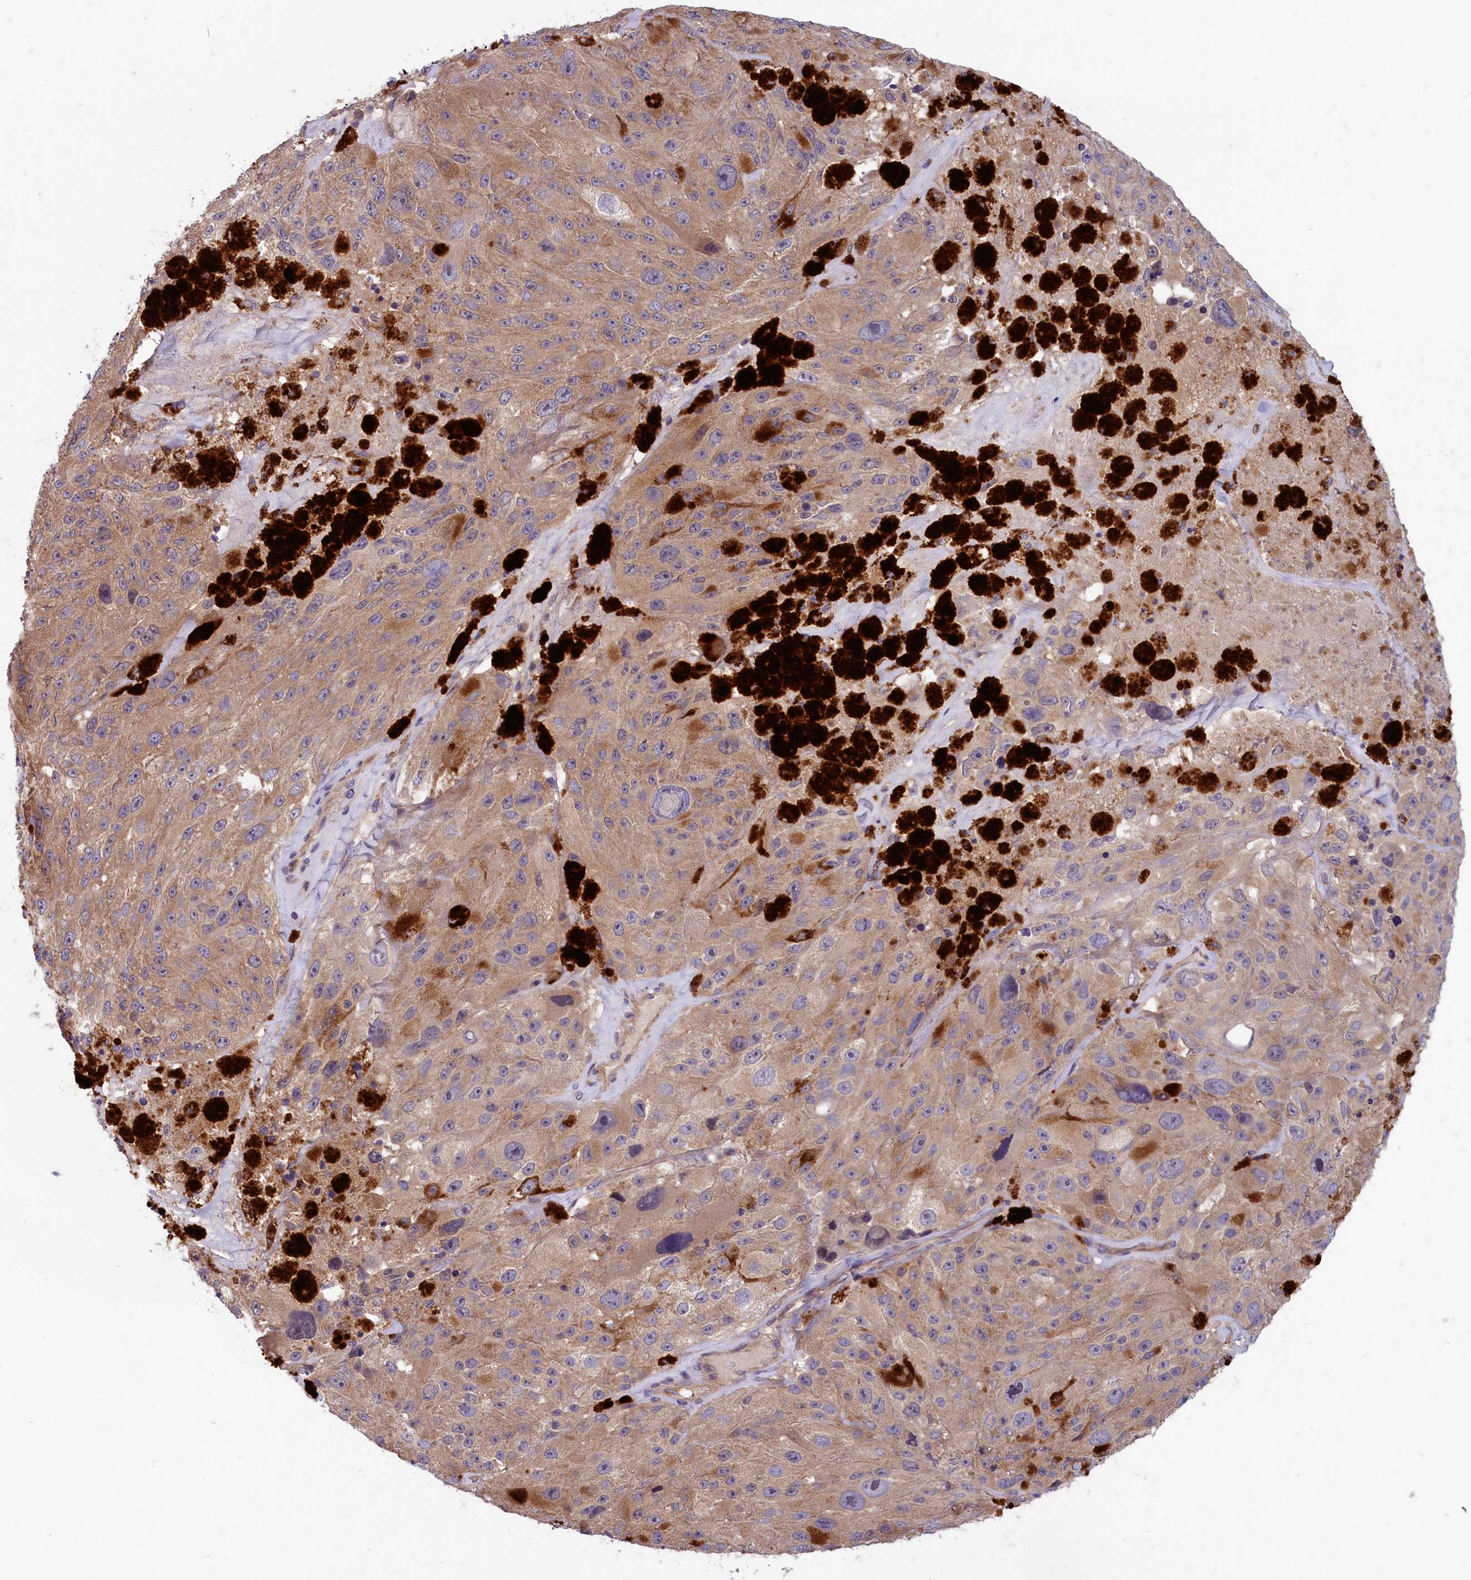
{"staining": {"intensity": "weak", "quantity": ">75%", "location": "cytoplasmic/membranous"}, "tissue": "melanoma", "cell_type": "Tumor cells", "image_type": "cancer", "snomed": [{"axis": "morphology", "description": "Malignant melanoma, Metastatic site"}, {"axis": "topography", "description": "Lymph node"}], "caption": "Protein staining reveals weak cytoplasmic/membranous staining in approximately >75% of tumor cells in malignant melanoma (metastatic site).", "gene": "AMDHD2", "patient": {"sex": "male", "age": 62}}